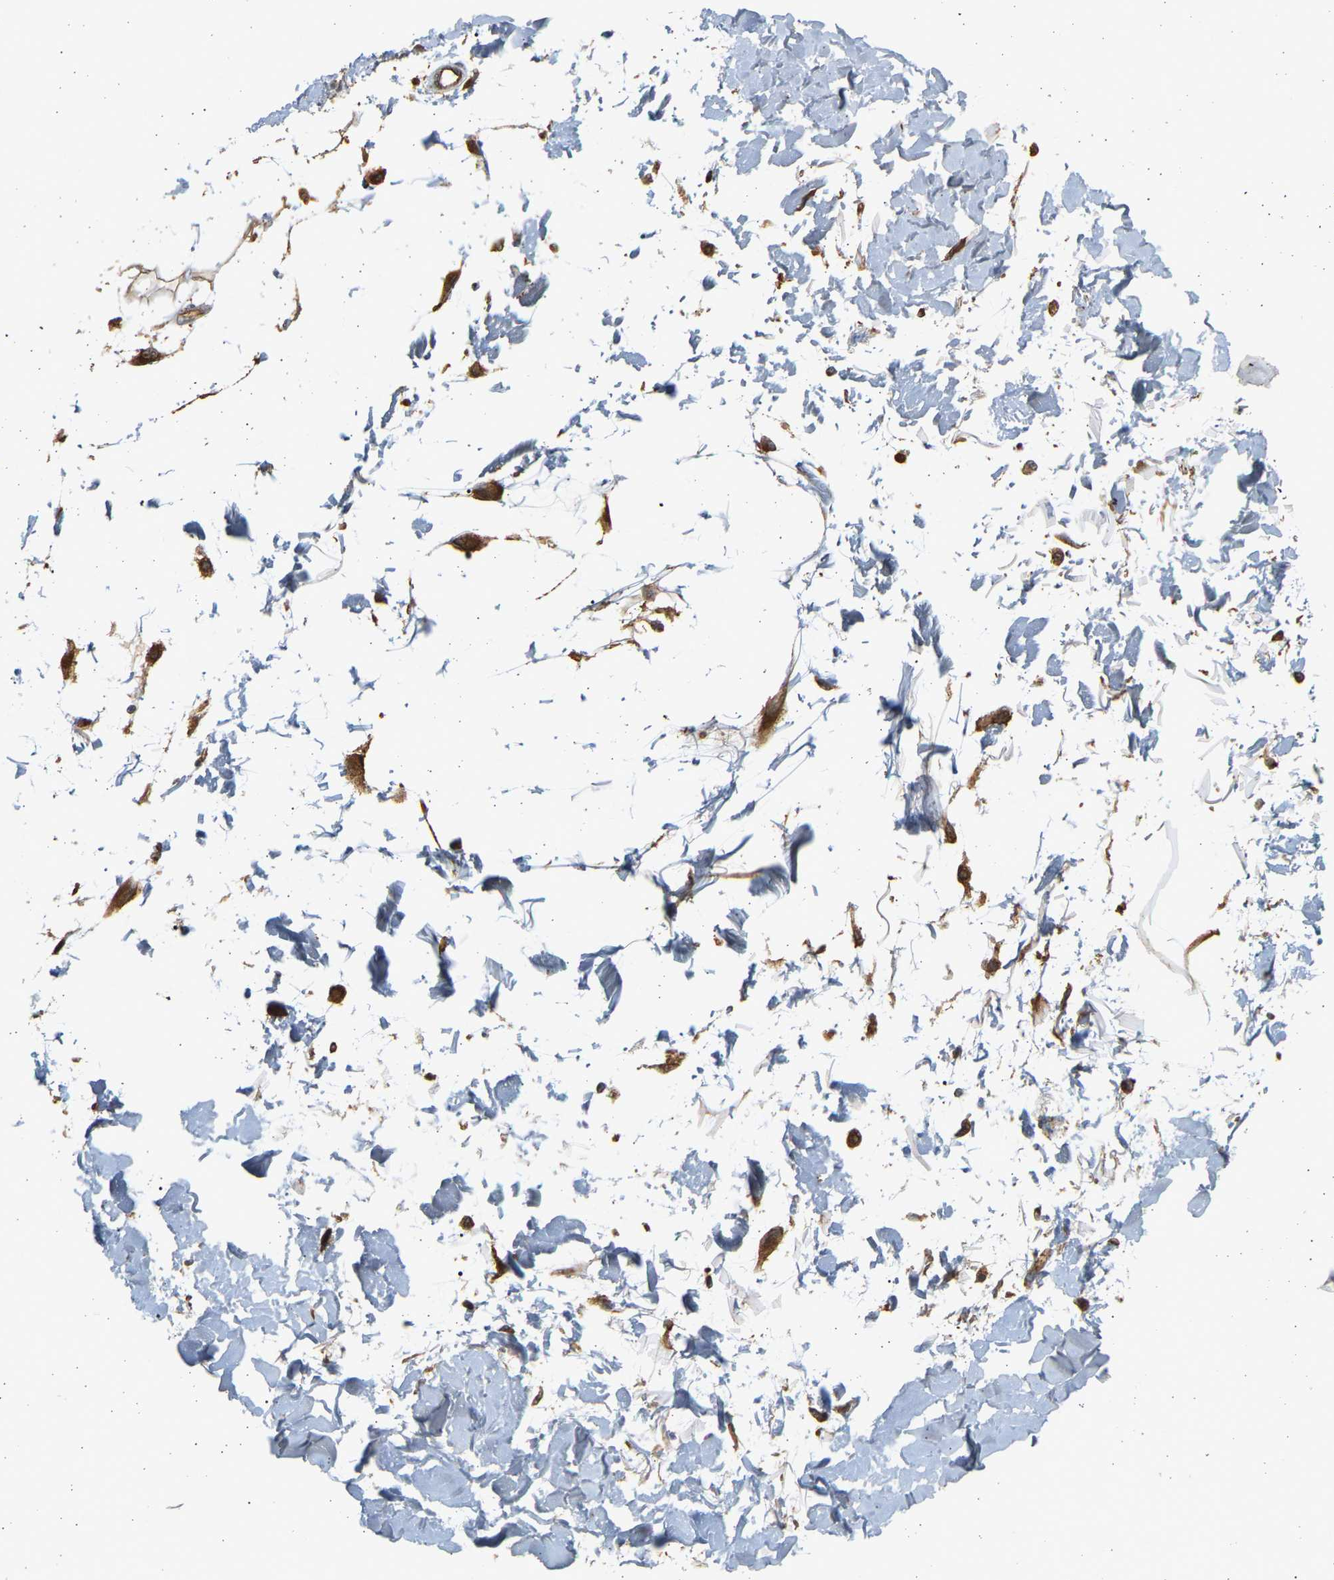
{"staining": {"intensity": "weak", "quantity": "25%-75%", "location": "cytoplasmic/membranous"}, "tissue": "adipose tissue", "cell_type": "Adipocytes", "image_type": "normal", "snomed": [{"axis": "morphology", "description": "Squamous cell carcinoma, NOS"}, {"axis": "topography", "description": "Skin"}], "caption": "This is an image of immunohistochemistry (IHC) staining of normal adipose tissue, which shows weak staining in the cytoplasmic/membranous of adipocytes.", "gene": "B4GALT6", "patient": {"sex": "male", "age": 83}}